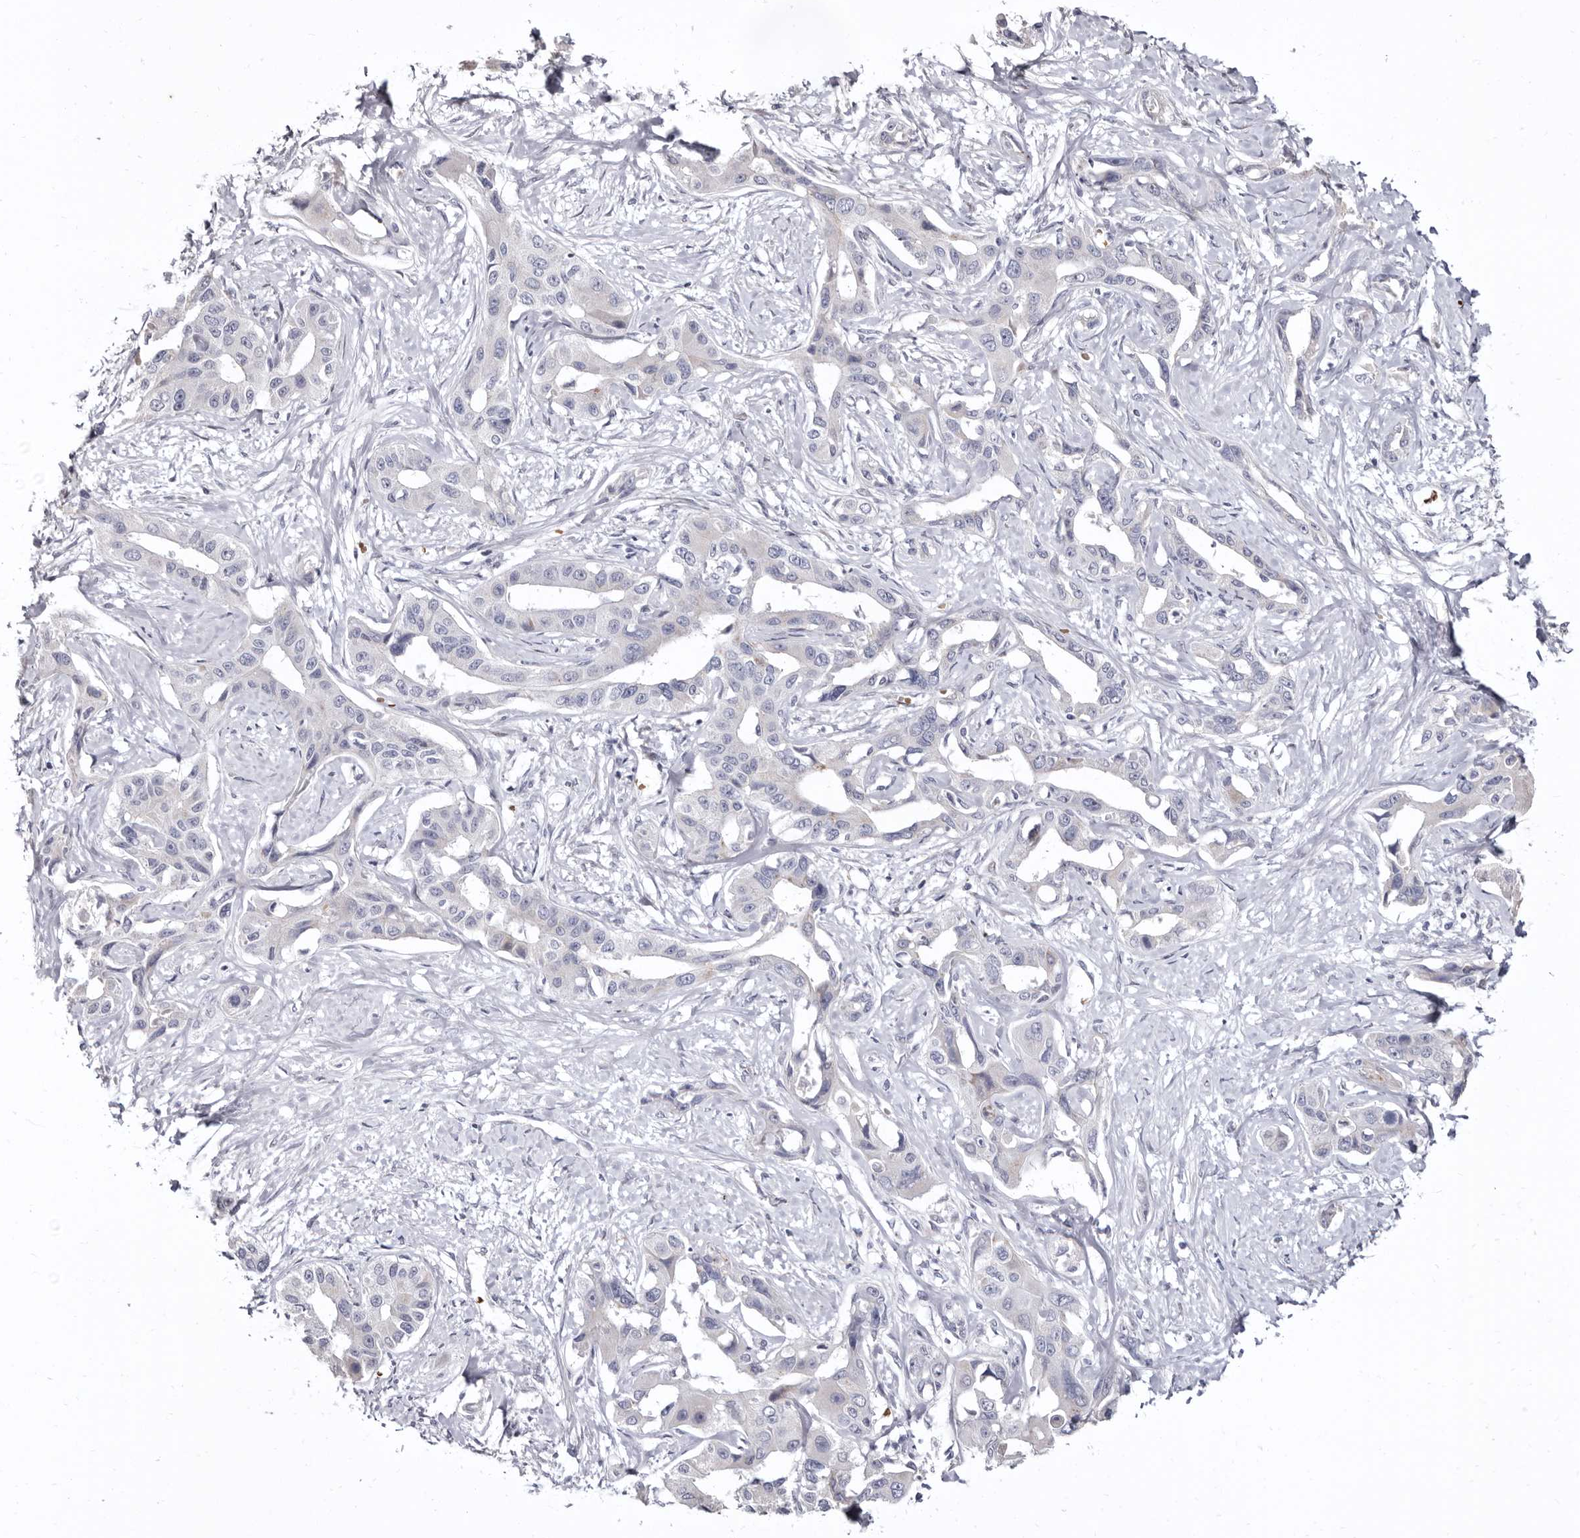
{"staining": {"intensity": "negative", "quantity": "none", "location": "none"}, "tissue": "liver cancer", "cell_type": "Tumor cells", "image_type": "cancer", "snomed": [{"axis": "morphology", "description": "Cholangiocarcinoma"}, {"axis": "topography", "description": "Liver"}], "caption": "The IHC micrograph has no significant positivity in tumor cells of liver cholangiocarcinoma tissue.", "gene": "AIDA", "patient": {"sex": "male", "age": 59}}